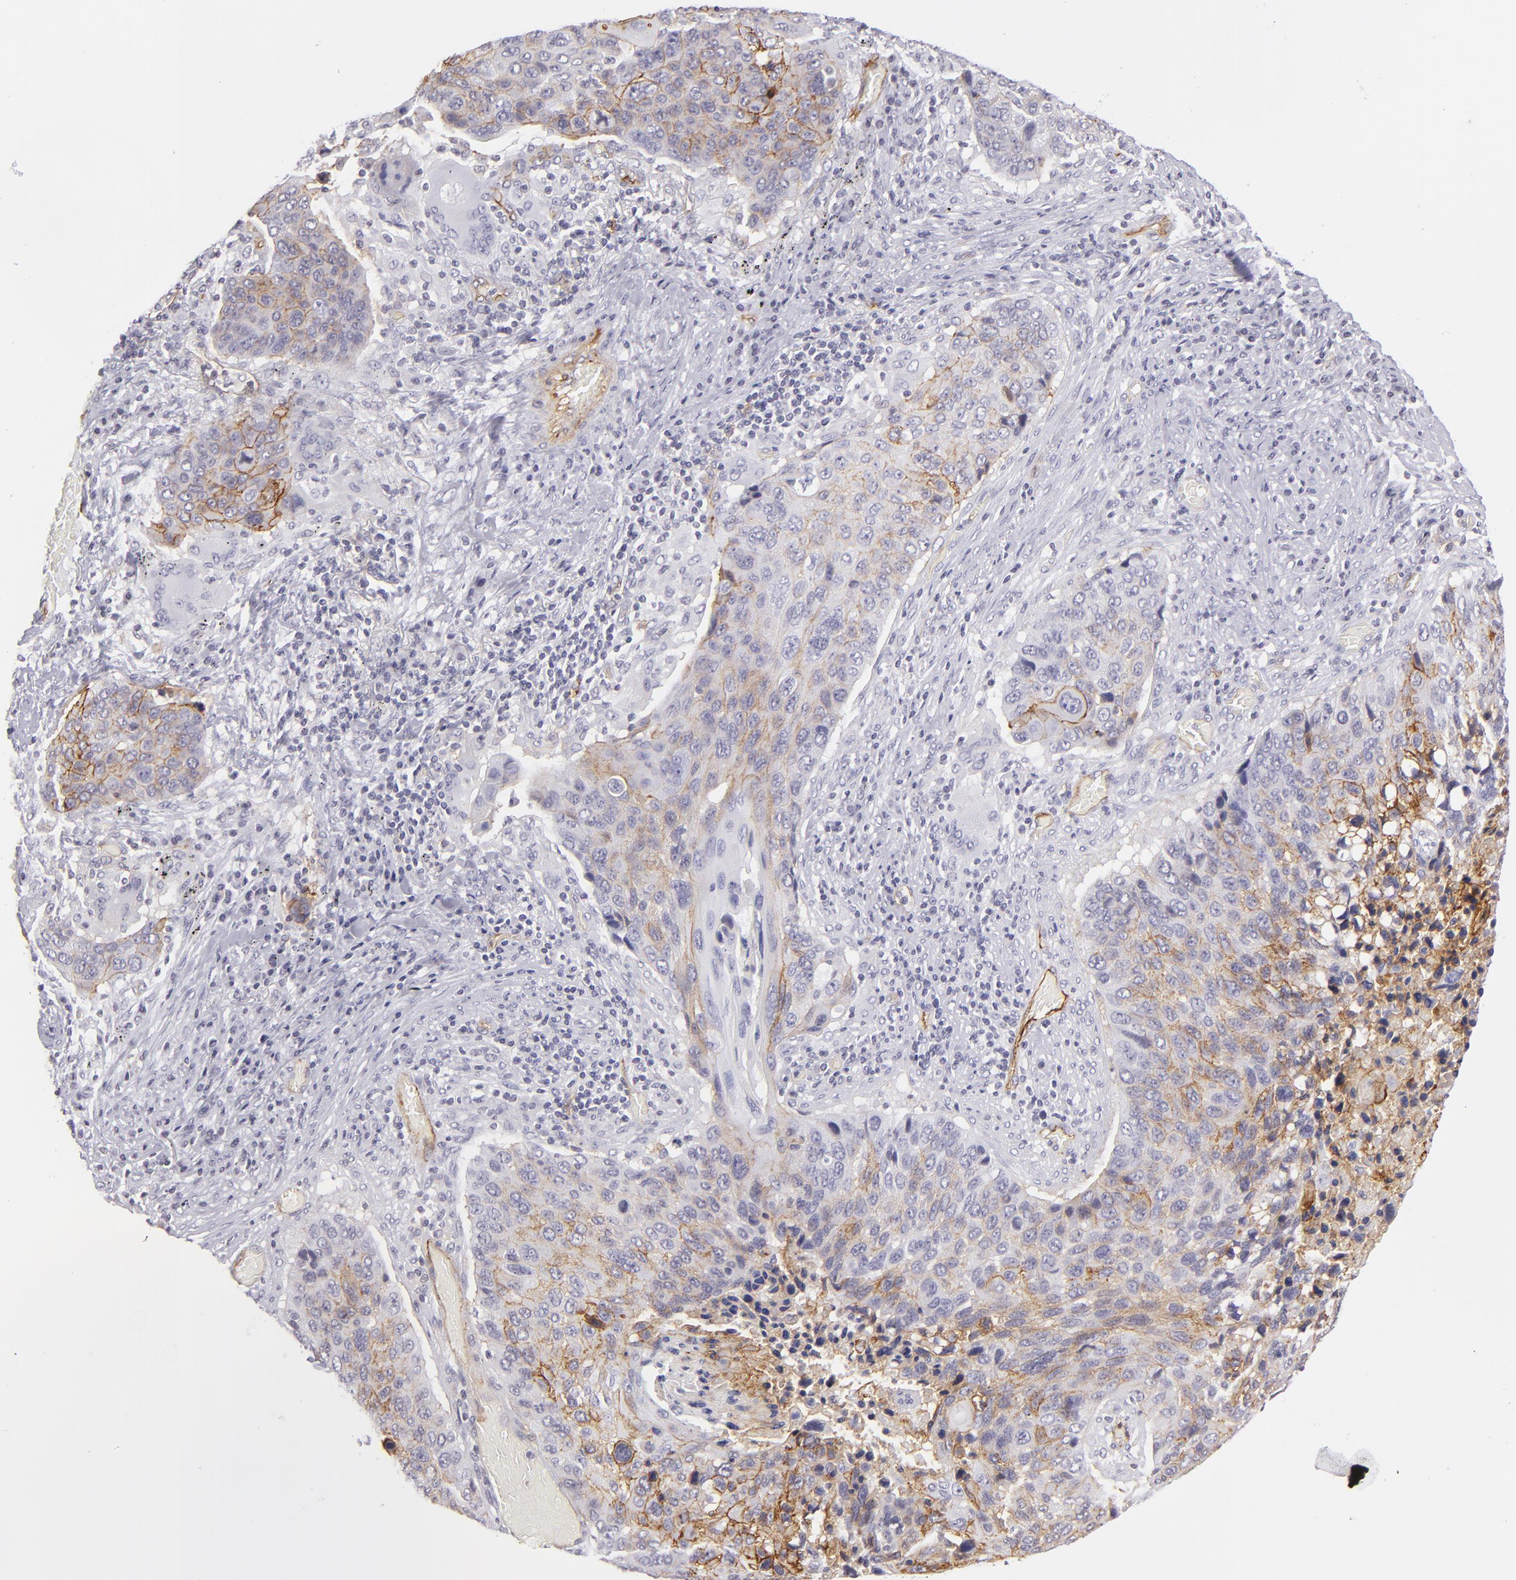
{"staining": {"intensity": "moderate", "quantity": "25%-75%", "location": "cytoplasmic/membranous"}, "tissue": "lung cancer", "cell_type": "Tumor cells", "image_type": "cancer", "snomed": [{"axis": "morphology", "description": "Squamous cell carcinoma, NOS"}, {"axis": "topography", "description": "Lung"}], "caption": "Approximately 25%-75% of tumor cells in human squamous cell carcinoma (lung) exhibit moderate cytoplasmic/membranous protein staining as visualized by brown immunohistochemical staining.", "gene": "THBD", "patient": {"sex": "male", "age": 68}}